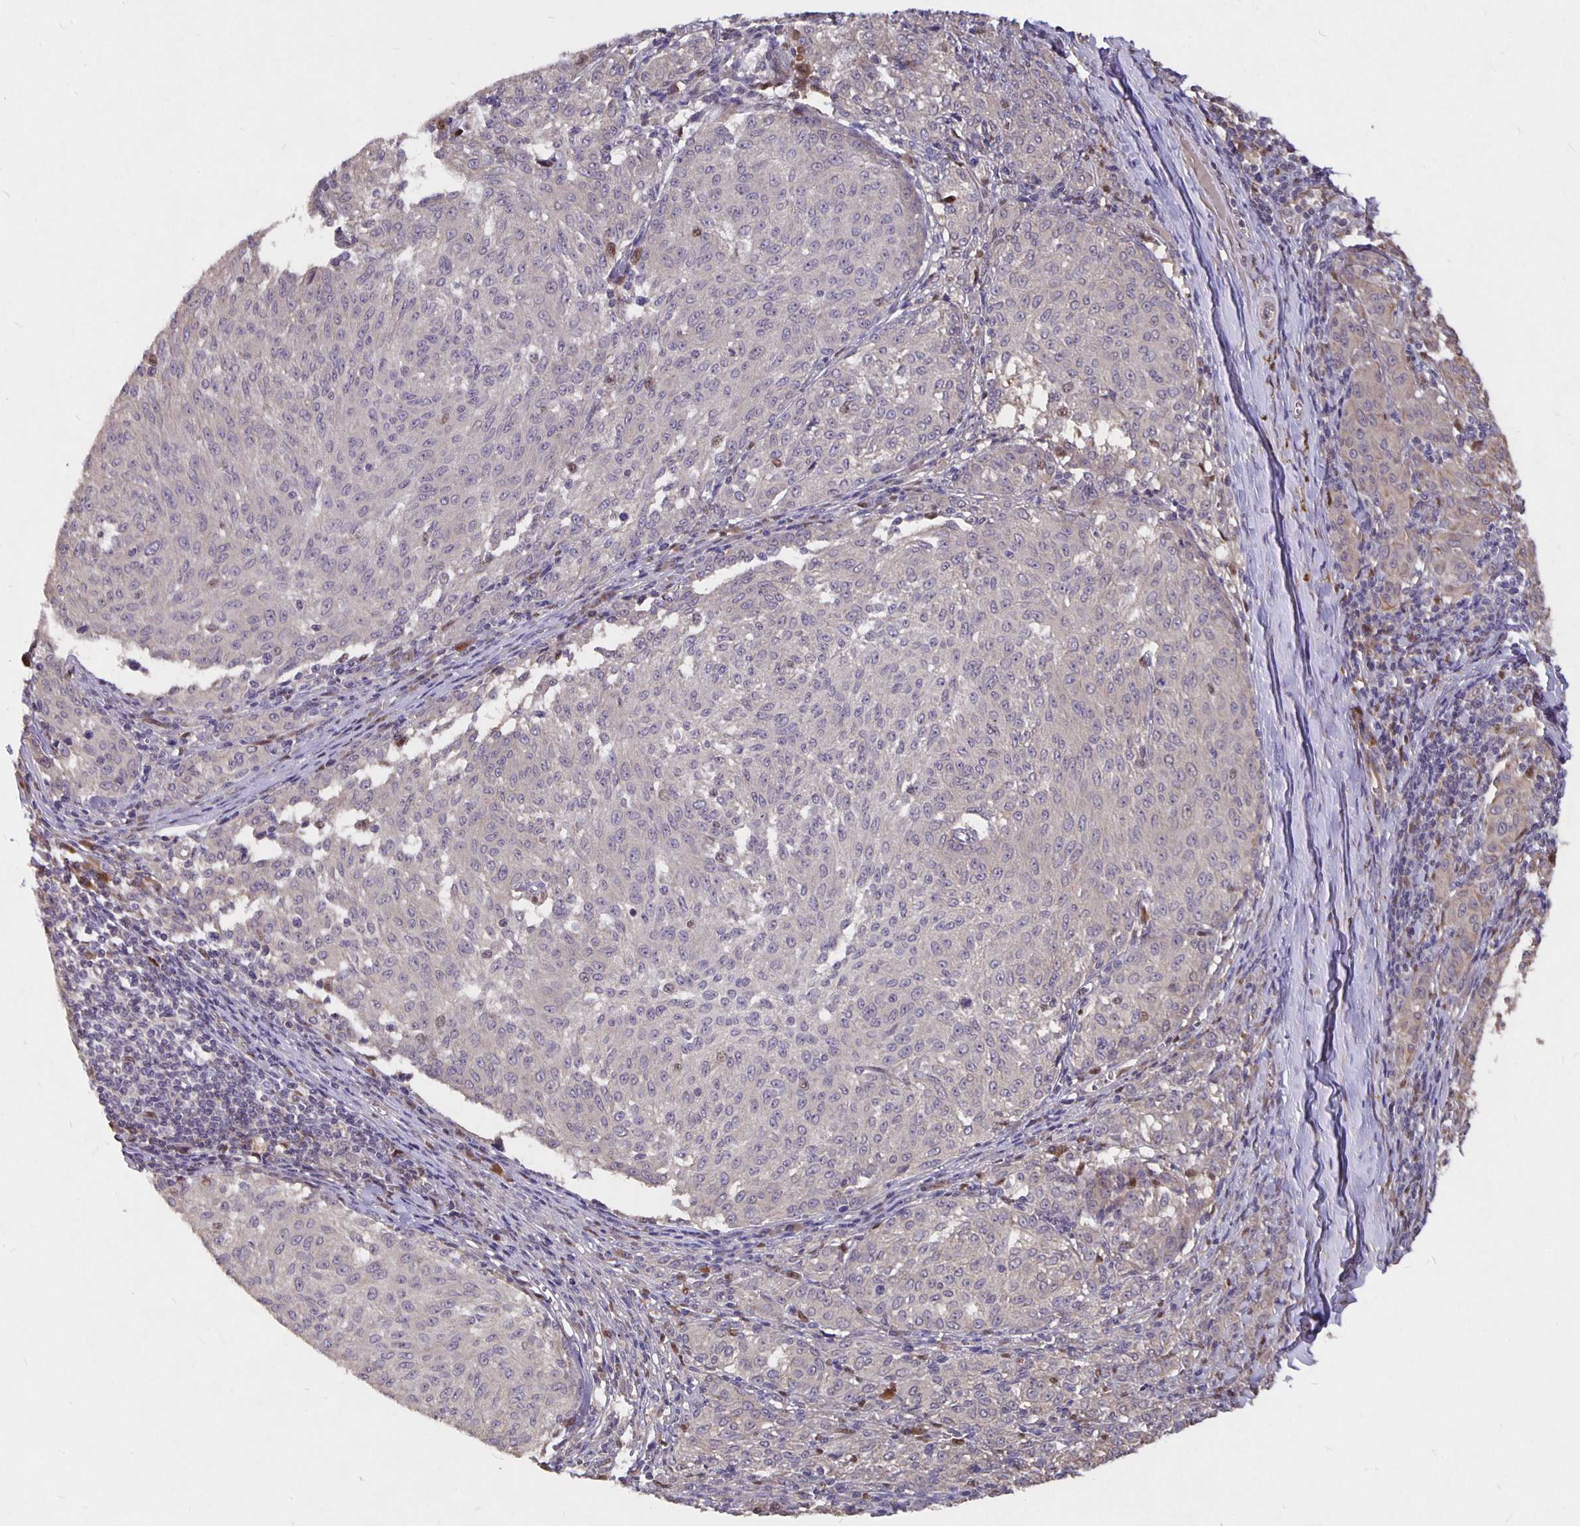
{"staining": {"intensity": "negative", "quantity": "none", "location": "none"}, "tissue": "melanoma", "cell_type": "Tumor cells", "image_type": "cancer", "snomed": [{"axis": "morphology", "description": "Malignant melanoma, NOS"}, {"axis": "topography", "description": "Skin"}], "caption": "Malignant melanoma was stained to show a protein in brown. There is no significant staining in tumor cells.", "gene": "NOG", "patient": {"sex": "female", "age": 72}}